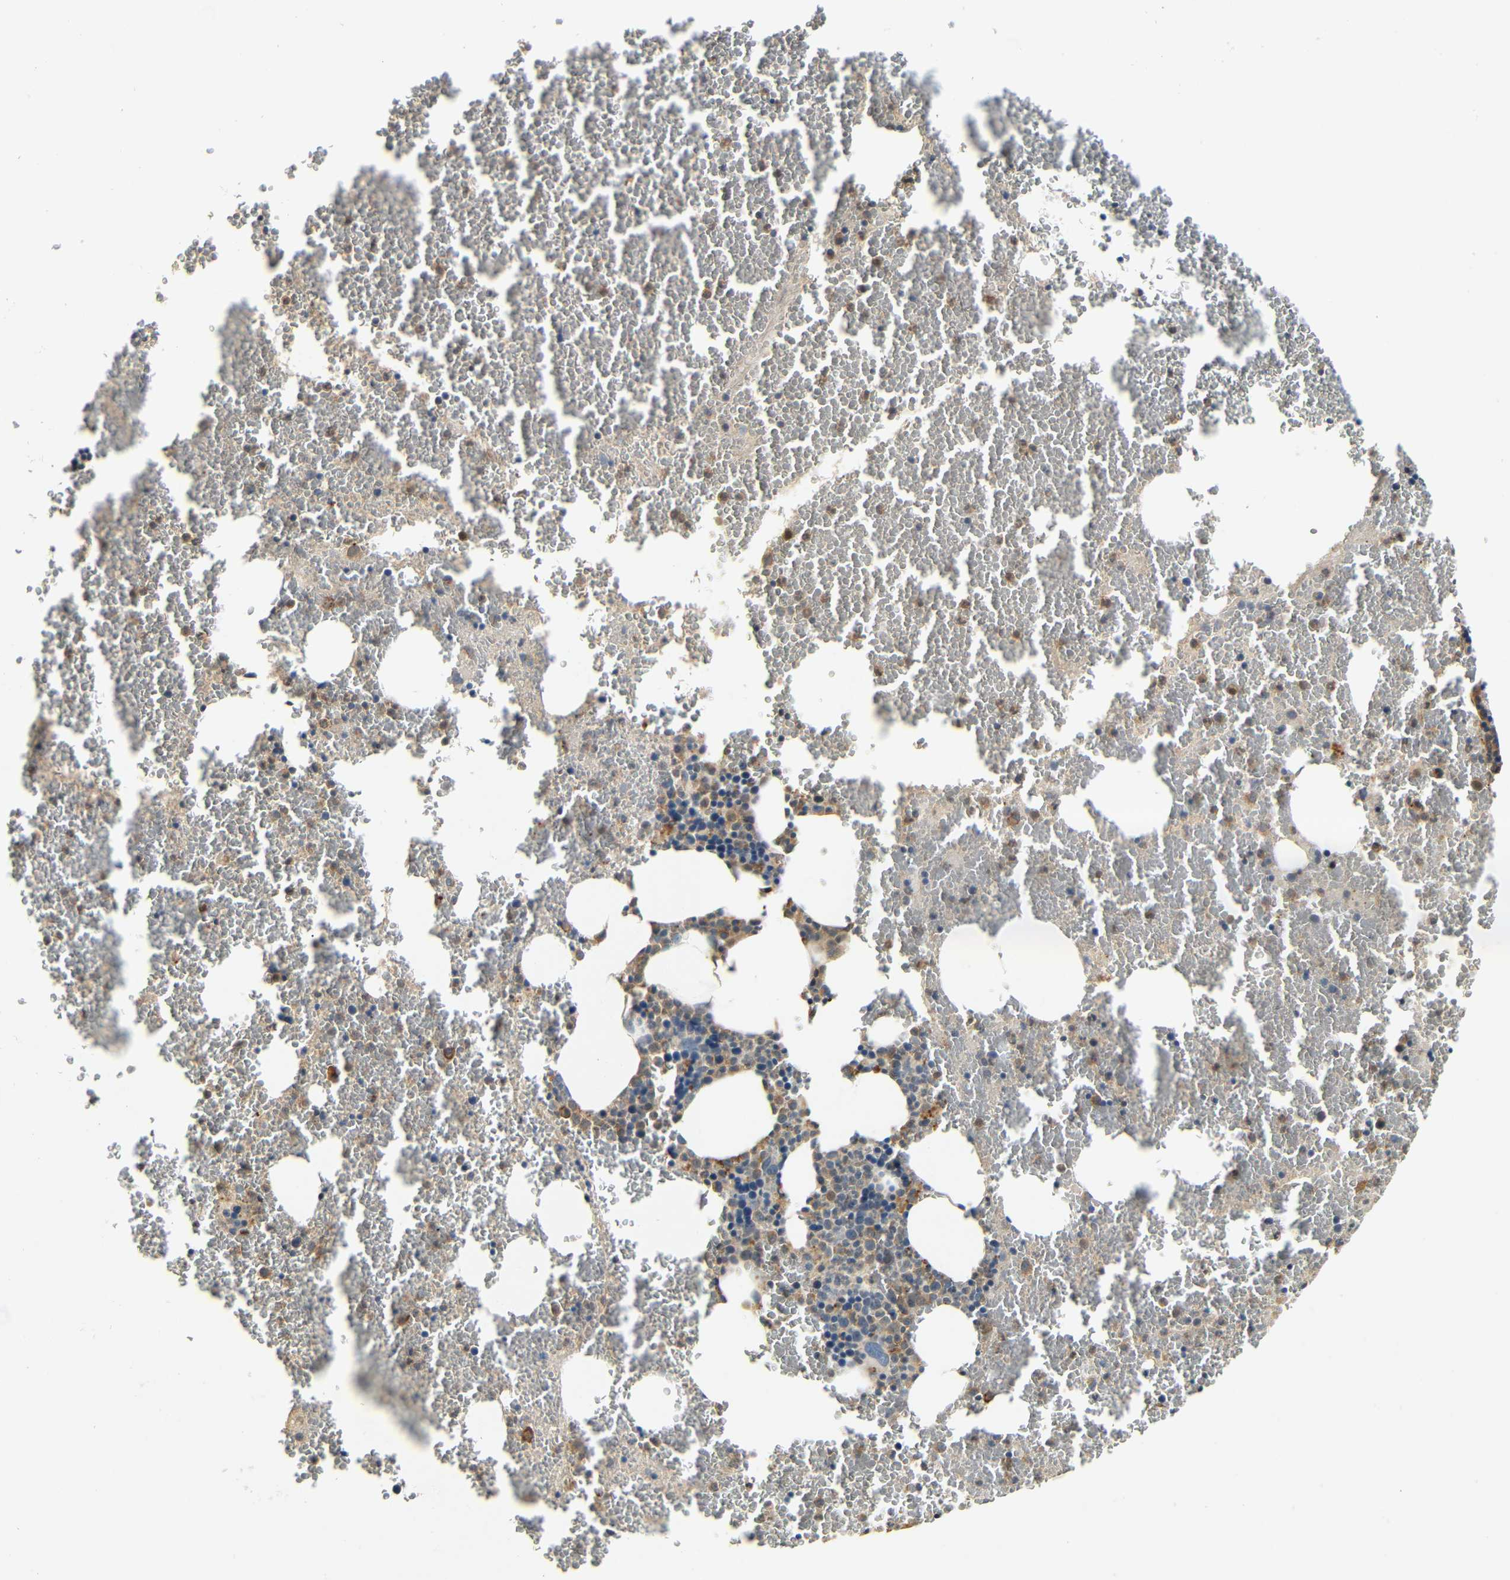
{"staining": {"intensity": "moderate", "quantity": "25%-75%", "location": "cytoplasmic/membranous"}, "tissue": "bone marrow", "cell_type": "Hematopoietic cells", "image_type": "normal", "snomed": [{"axis": "morphology", "description": "Normal tissue, NOS"}, {"axis": "morphology", "description": "Inflammation, NOS"}, {"axis": "topography", "description": "Bone marrow"}], "caption": "Bone marrow was stained to show a protein in brown. There is medium levels of moderate cytoplasmic/membranous positivity in about 25%-75% of hematopoietic cells. (IHC, brightfield microscopy, high magnification).", "gene": "KAZALD1", "patient": {"sex": "male", "age": 47}}